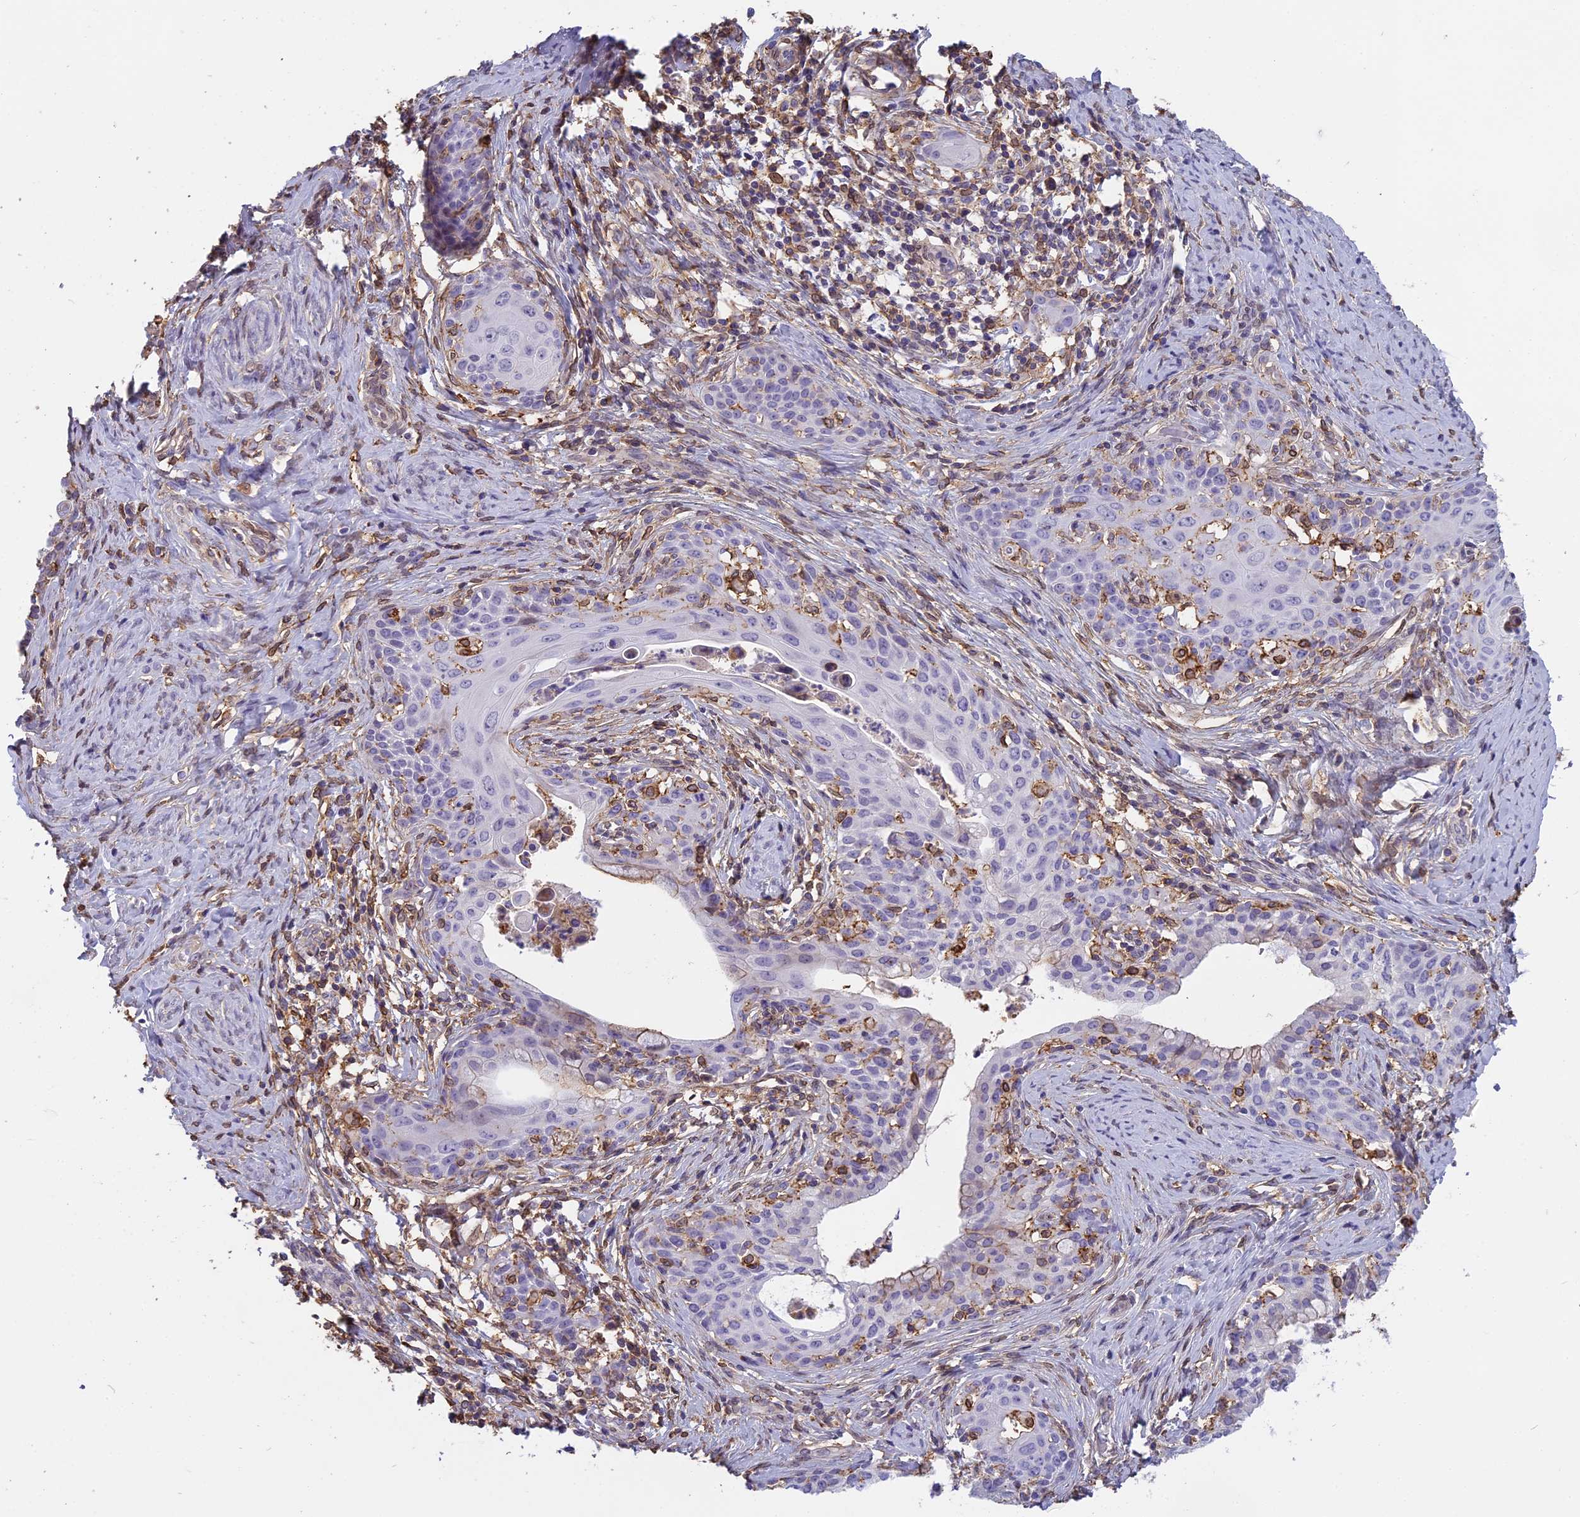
{"staining": {"intensity": "negative", "quantity": "none", "location": "none"}, "tissue": "cervical cancer", "cell_type": "Tumor cells", "image_type": "cancer", "snomed": [{"axis": "morphology", "description": "Squamous cell carcinoma, NOS"}, {"axis": "morphology", "description": "Adenocarcinoma, NOS"}, {"axis": "topography", "description": "Cervix"}], "caption": "Immunohistochemistry (IHC) image of human squamous cell carcinoma (cervical) stained for a protein (brown), which demonstrates no positivity in tumor cells.", "gene": "TMEM255B", "patient": {"sex": "female", "age": 52}}